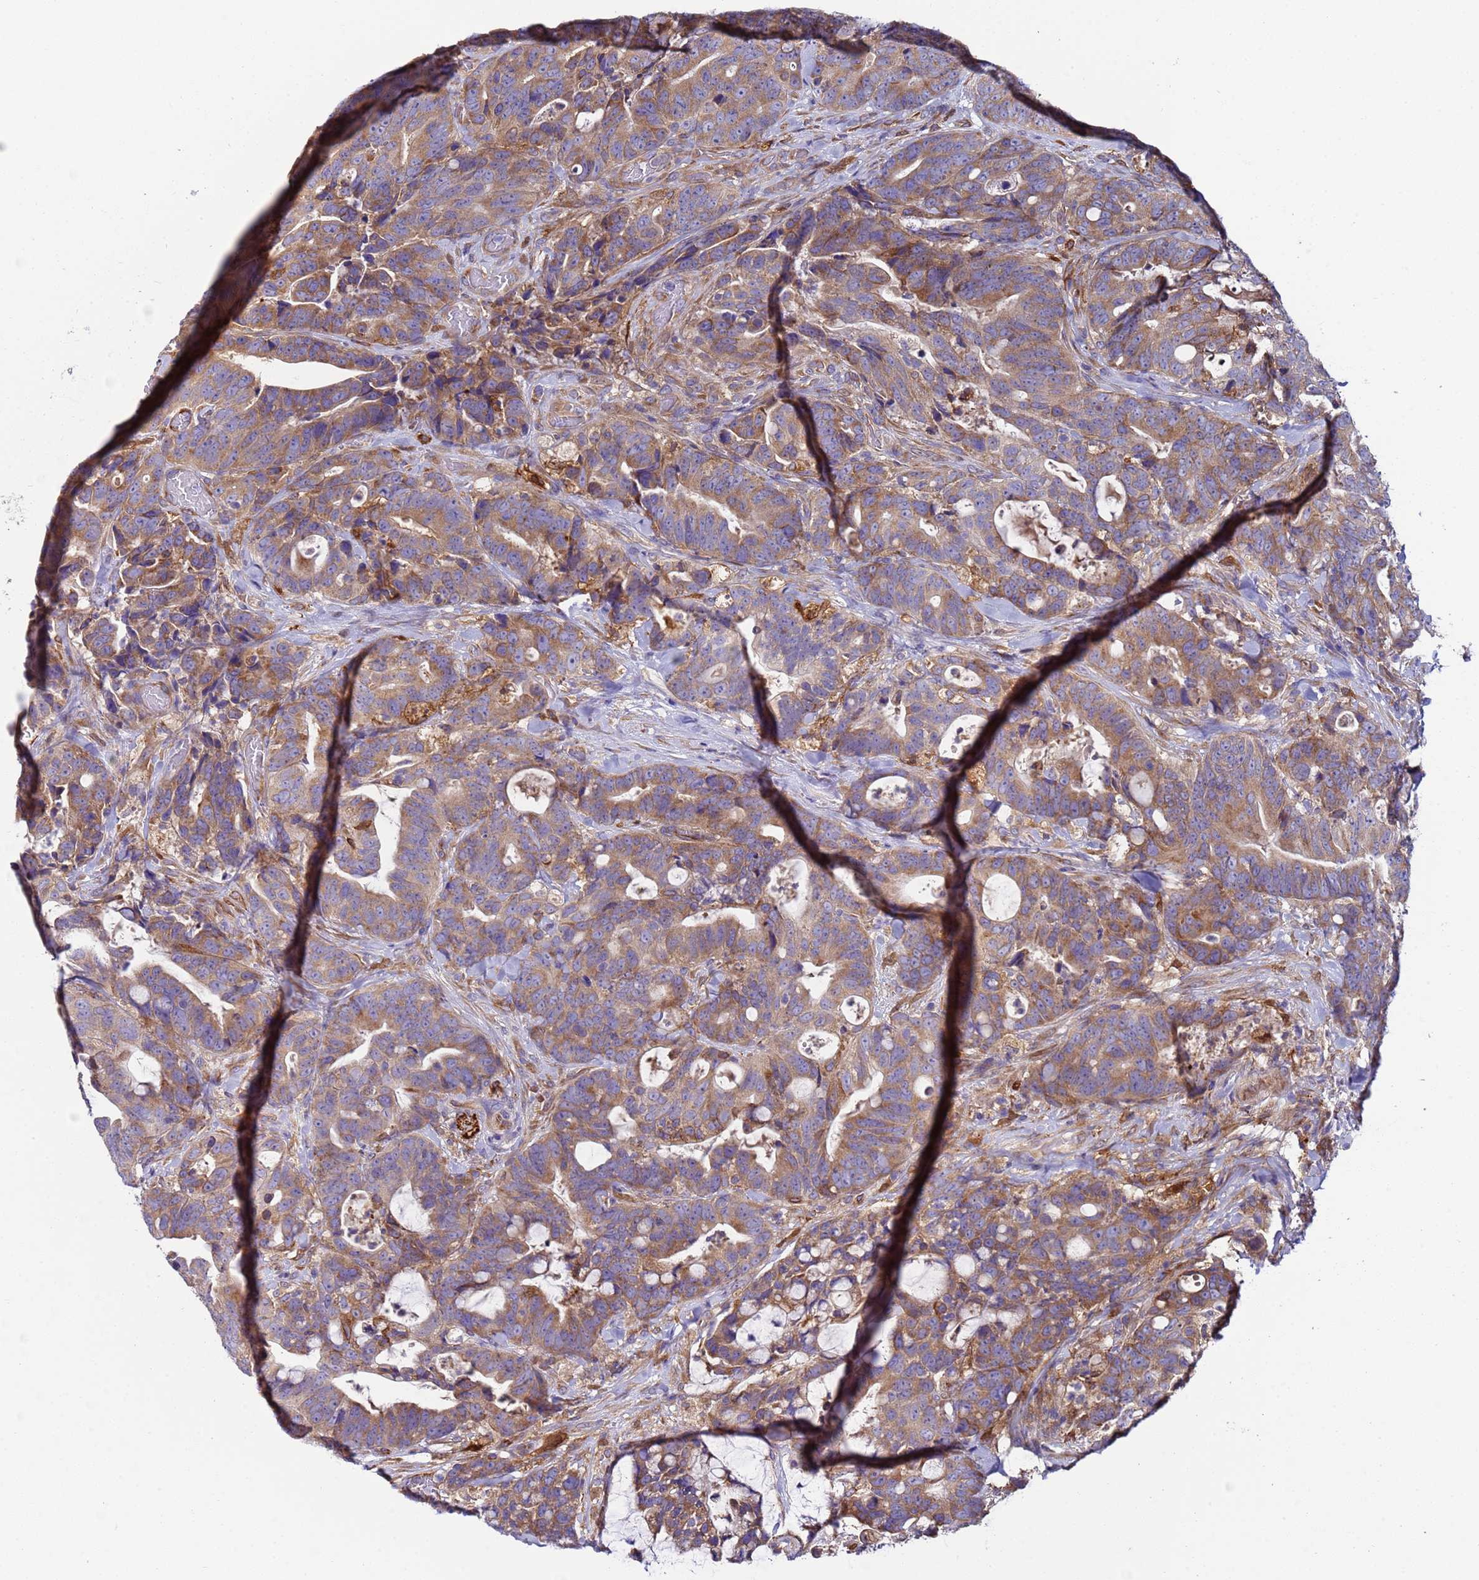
{"staining": {"intensity": "moderate", "quantity": ">75%", "location": "cytoplasmic/membranous"}, "tissue": "colorectal cancer", "cell_type": "Tumor cells", "image_type": "cancer", "snomed": [{"axis": "morphology", "description": "Adenocarcinoma, NOS"}, {"axis": "topography", "description": "Colon"}], "caption": "Colorectal adenocarcinoma stained for a protein shows moderate cytoplasmic/membranous positivity in tumor cells.", "gene": "PAQR7", "patient": {"sex": "female", "age": 82}}